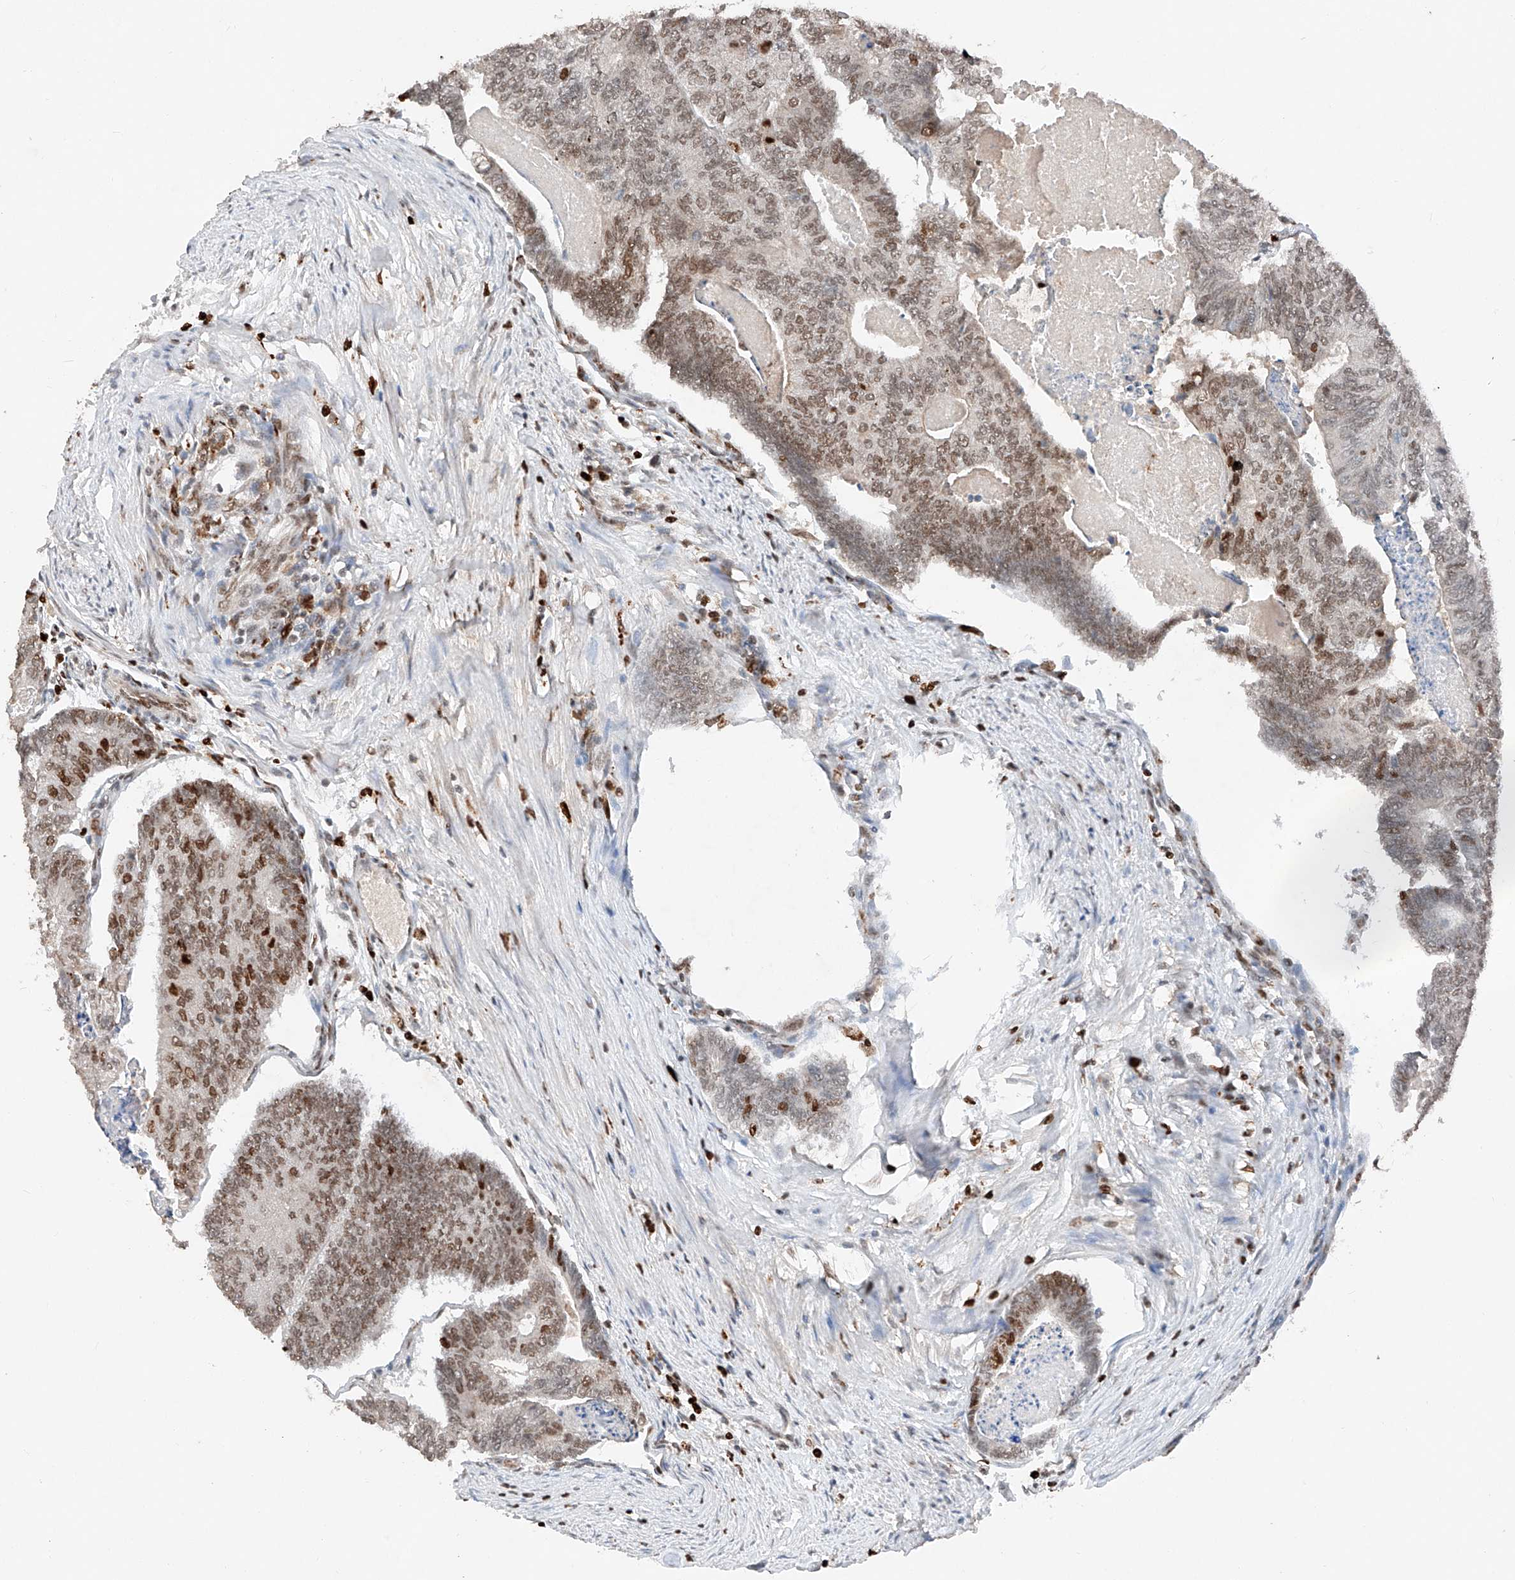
{"staining": {"intensity": "moderate", "quantity": ">75%", "location": "nuclear"}, "tissue": "colorectal cancer", "cell_type": "Tumor cells", "image_type": "cancer", "snomed": [{"axis": "morphology", "description": "Adenocarcinoma, NOS"}, {"axis": "topography", "description": "Colon"}], "caption": "A photomicrograph showing moderate nuclear positivity in about >75% of tumor cells in colorectal cancer (adenocarcinoma), as visualized by brown immunohistochemical staining.", "gene": "TBX4", "patient": {"sex": "female", "age": 67}}